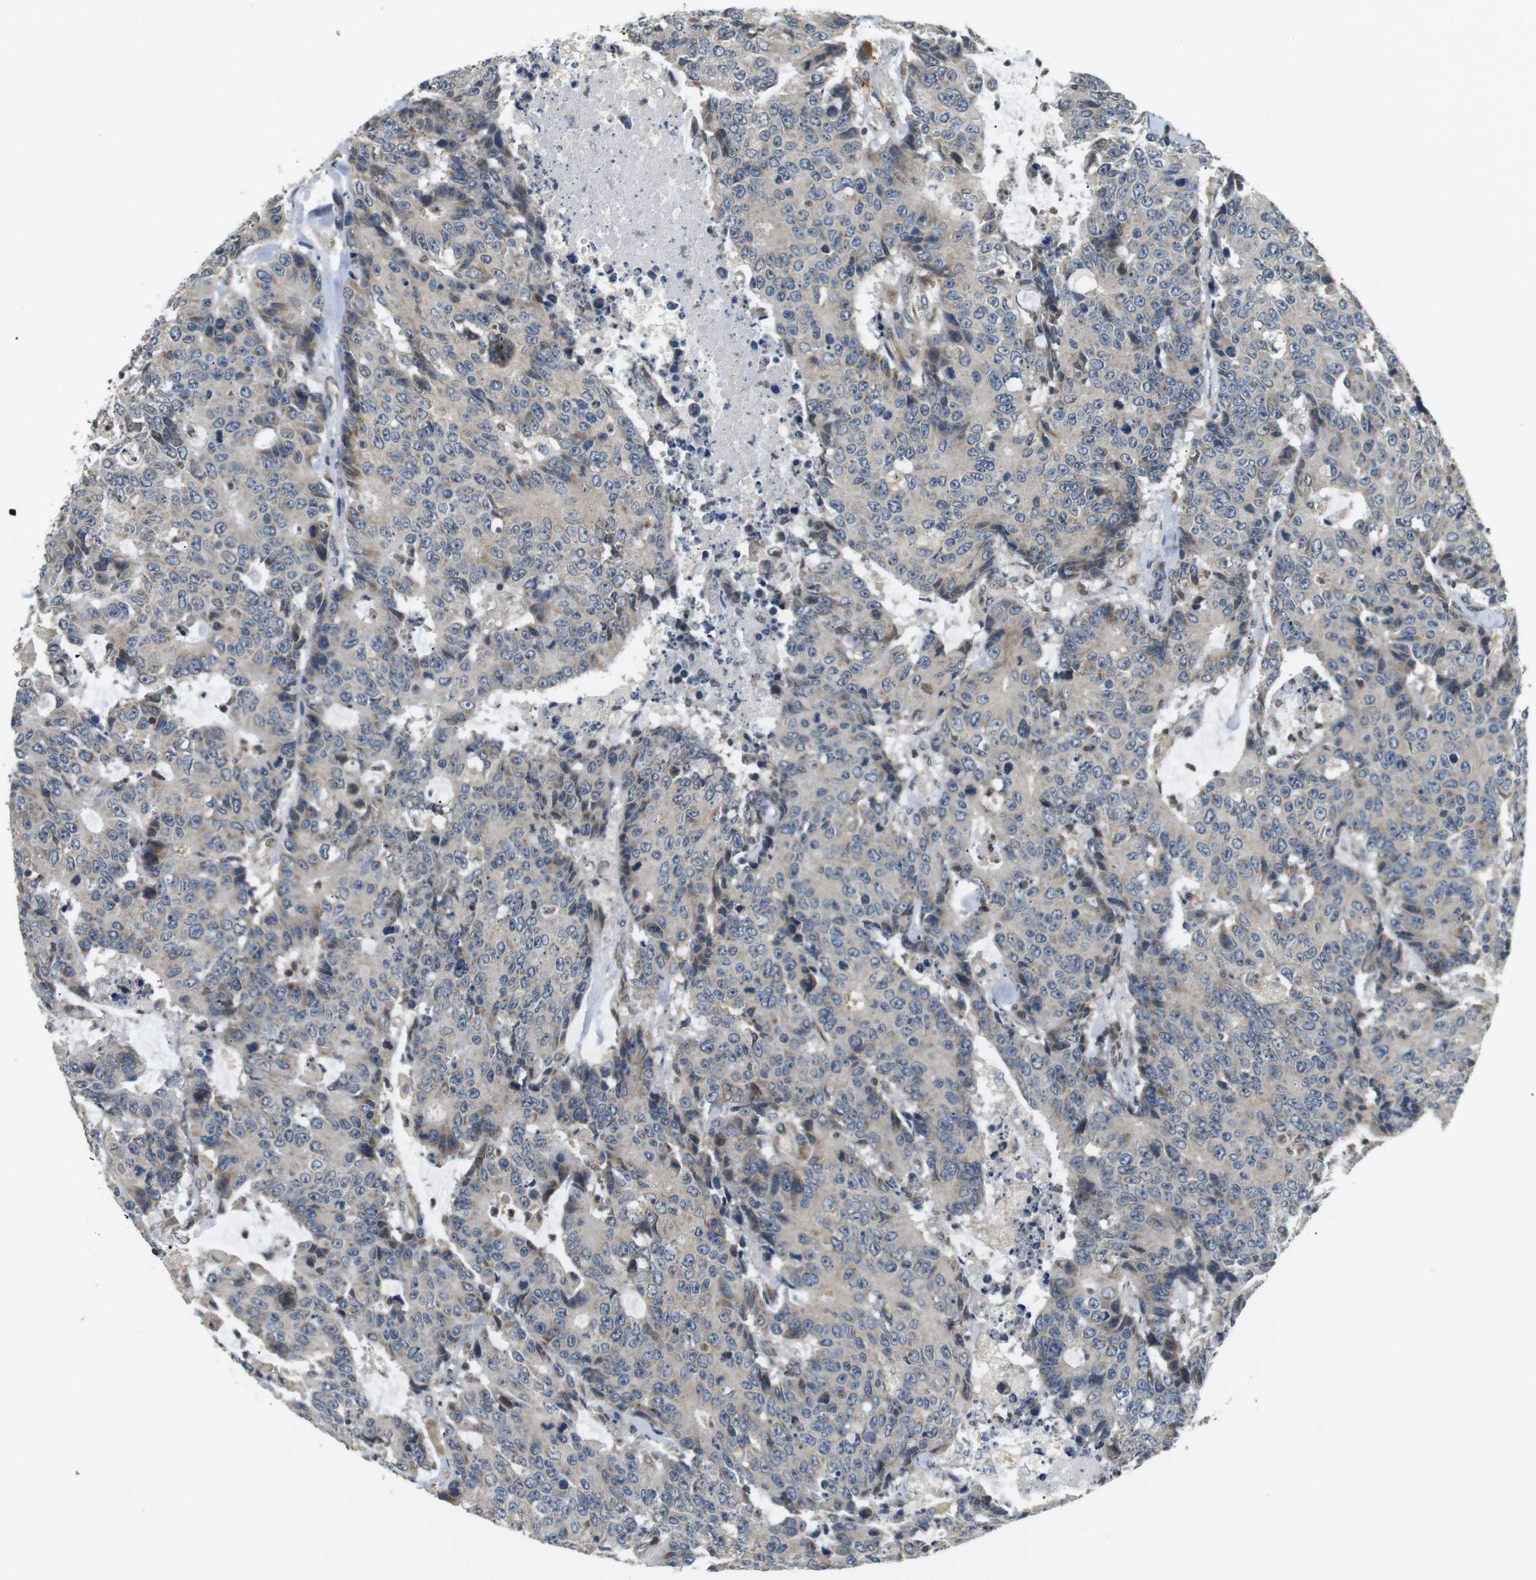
{"staining": {"intensity": "weak", "quantity": "<25%", "location": "cytoplasmic/membranous"}, "tissue": "colorectal cancer", "cell_type": "Tumor cells", "image_type": "cancer", "snomed": [{"axis": "morphology", "description": "Adenocarcinoma, NOS"}, {"axis": "topography", "description": "Colon"}], "caption": "The histopathology image exhibits no significant staining in tumor cells of adenocarcinoma (colorectal).", "gene": "TMX4", "patient": {"sex": "female", "age": 86}}